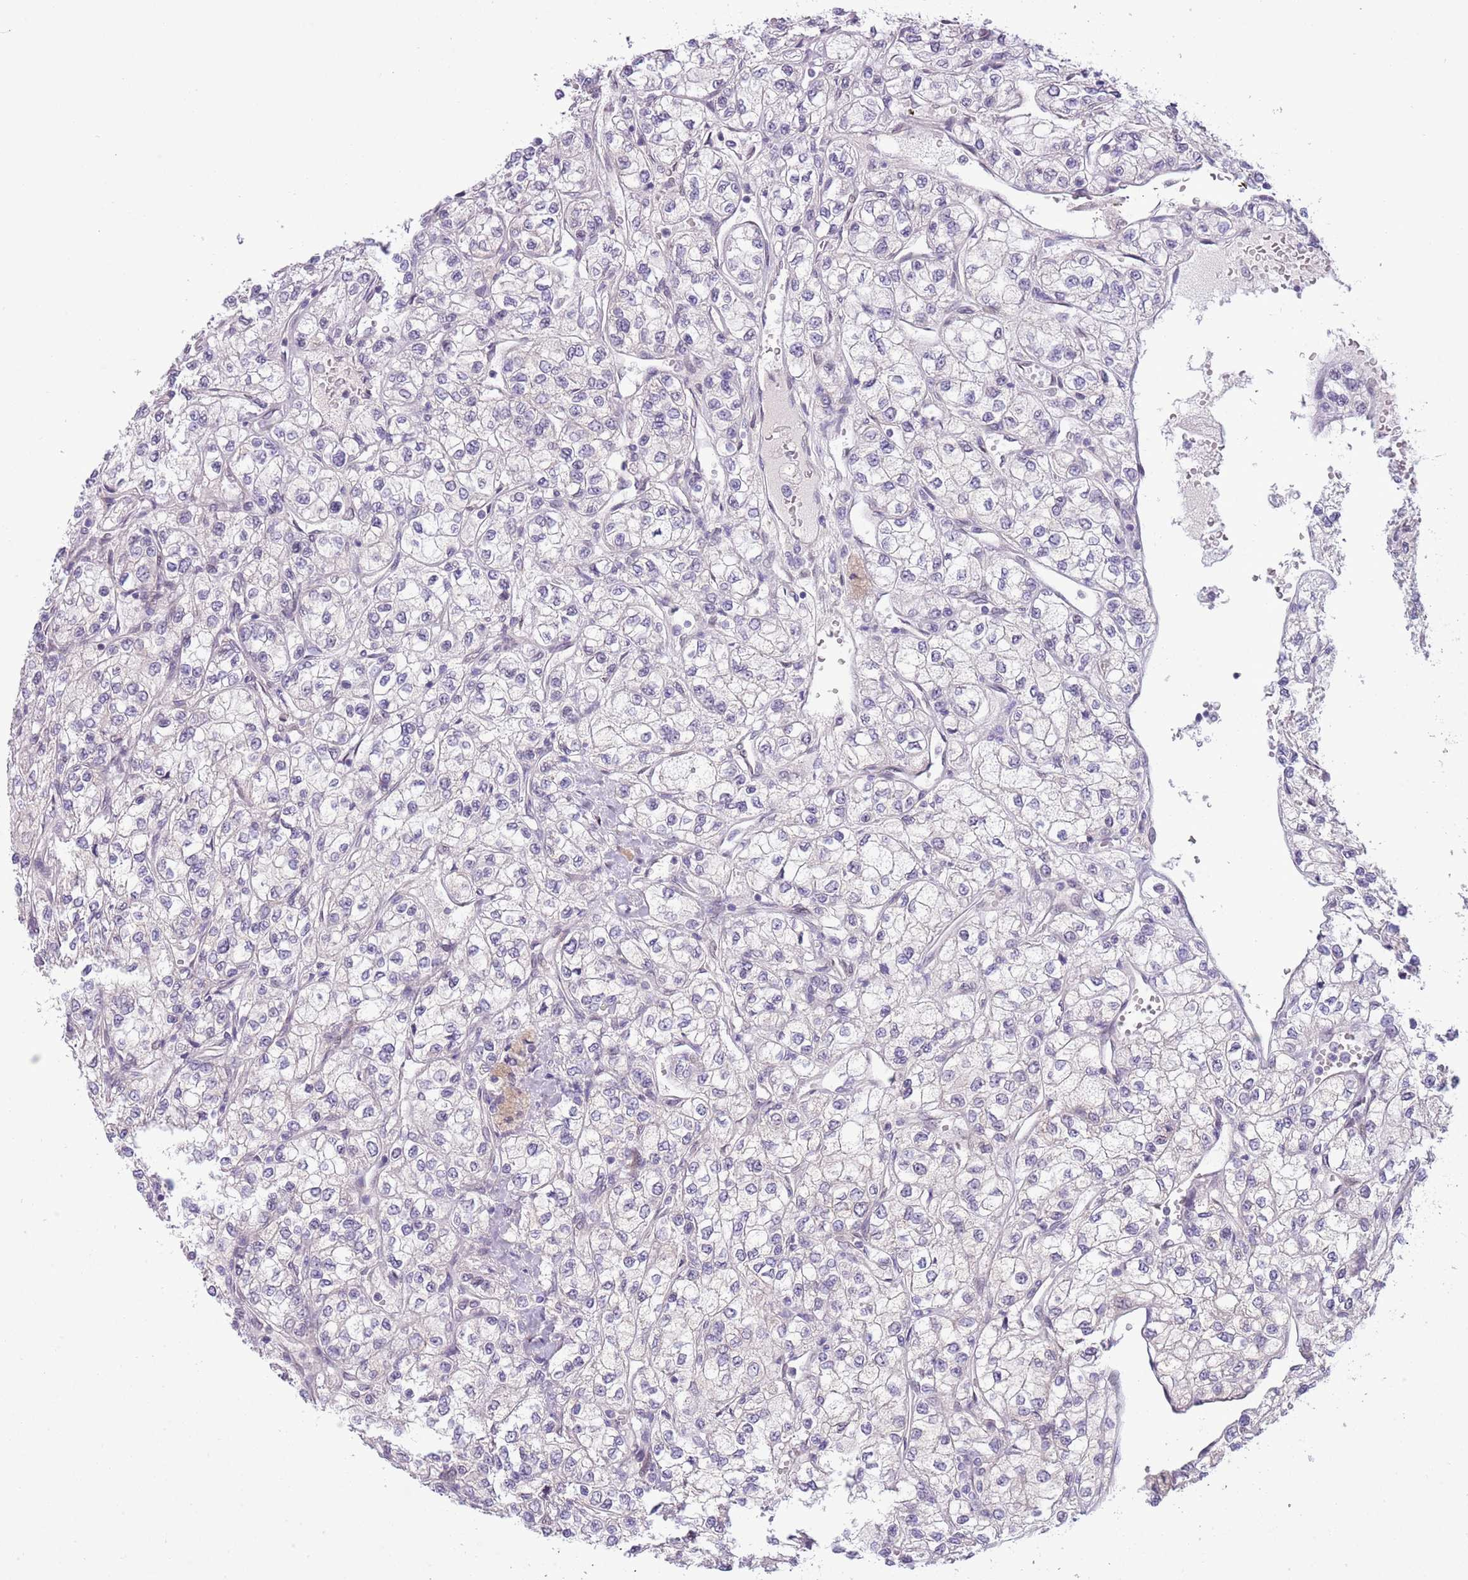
{"staining": {"intensity": "negative", "quantity": "none", "location": "none"}, "tissue": "renal cancer", "cell_type": "Tumor cells", "image_type": "cancer", "snomed": [{"axis": "morphology", "description": "Adenocarcinoma, NOS"}, {"axis": "topography", "description": "Kidney"}], "caption": "The immunohistochemistry (IHC) histopathology image has no significant positivity in tumor cells of renal cancer (adenocarcinoma) tissue.", "gene": "CCND2", "patient": {"sex": "male", "age": 80}}